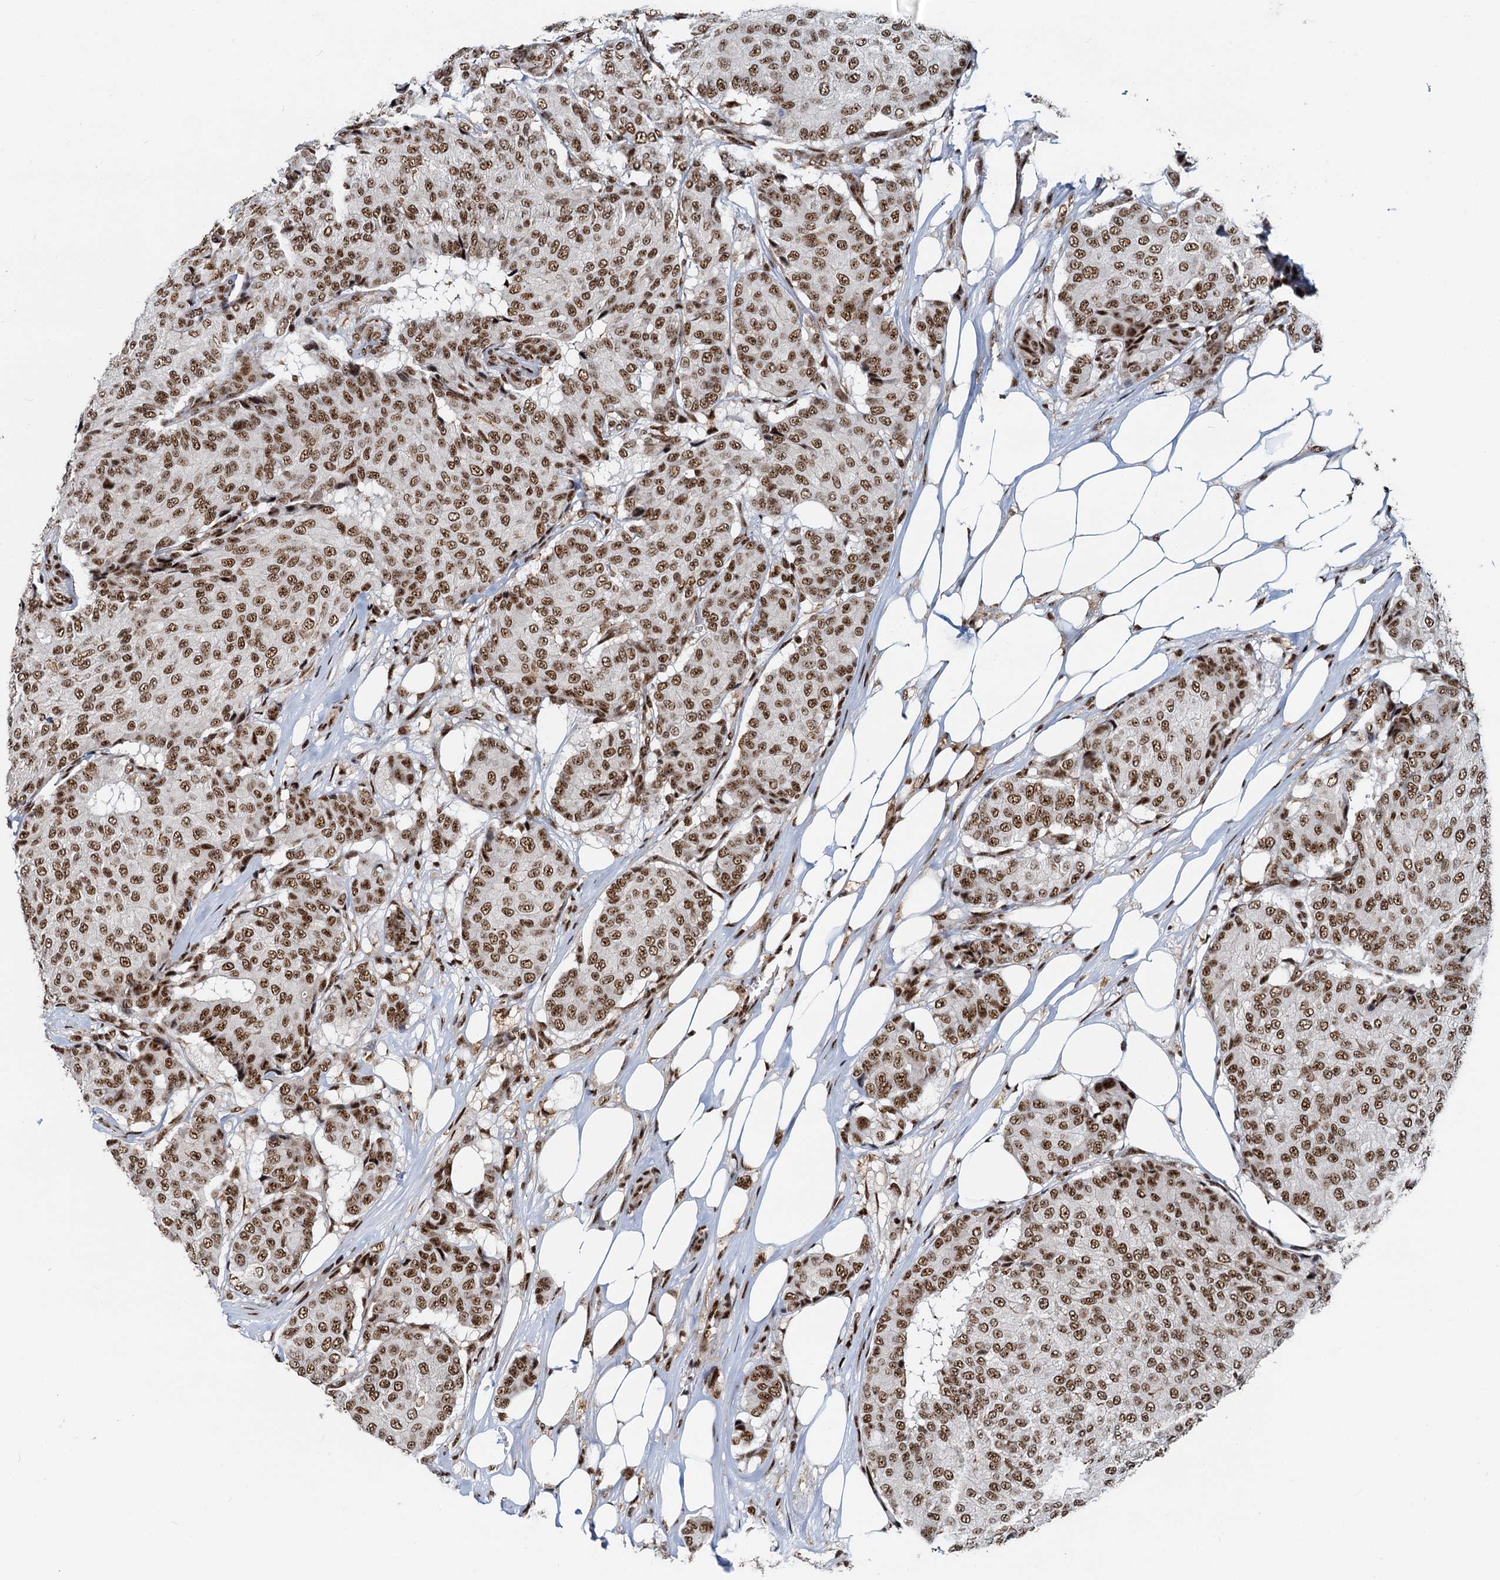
{"staining": {"intensity": "moderate", "quantity": ">75%", "location": "nuclear"}, "tissue": "breast cancer", "cell_type": "Tumor cells", "image_type": "cancer", "snomed": [{"axis": "morphology", "description": "Duct carcinoma"}, {"axis": "topography", "description": "Breast"}], "caption": "Brown immunohistochemical staining in breast cancer (infiltrating ductal carcinoma) exhibits moderate nuclear expression in approximately >75% of tumor cells.", "gene": "RBM26", "patient": {"sex": "female", "age": 75}}